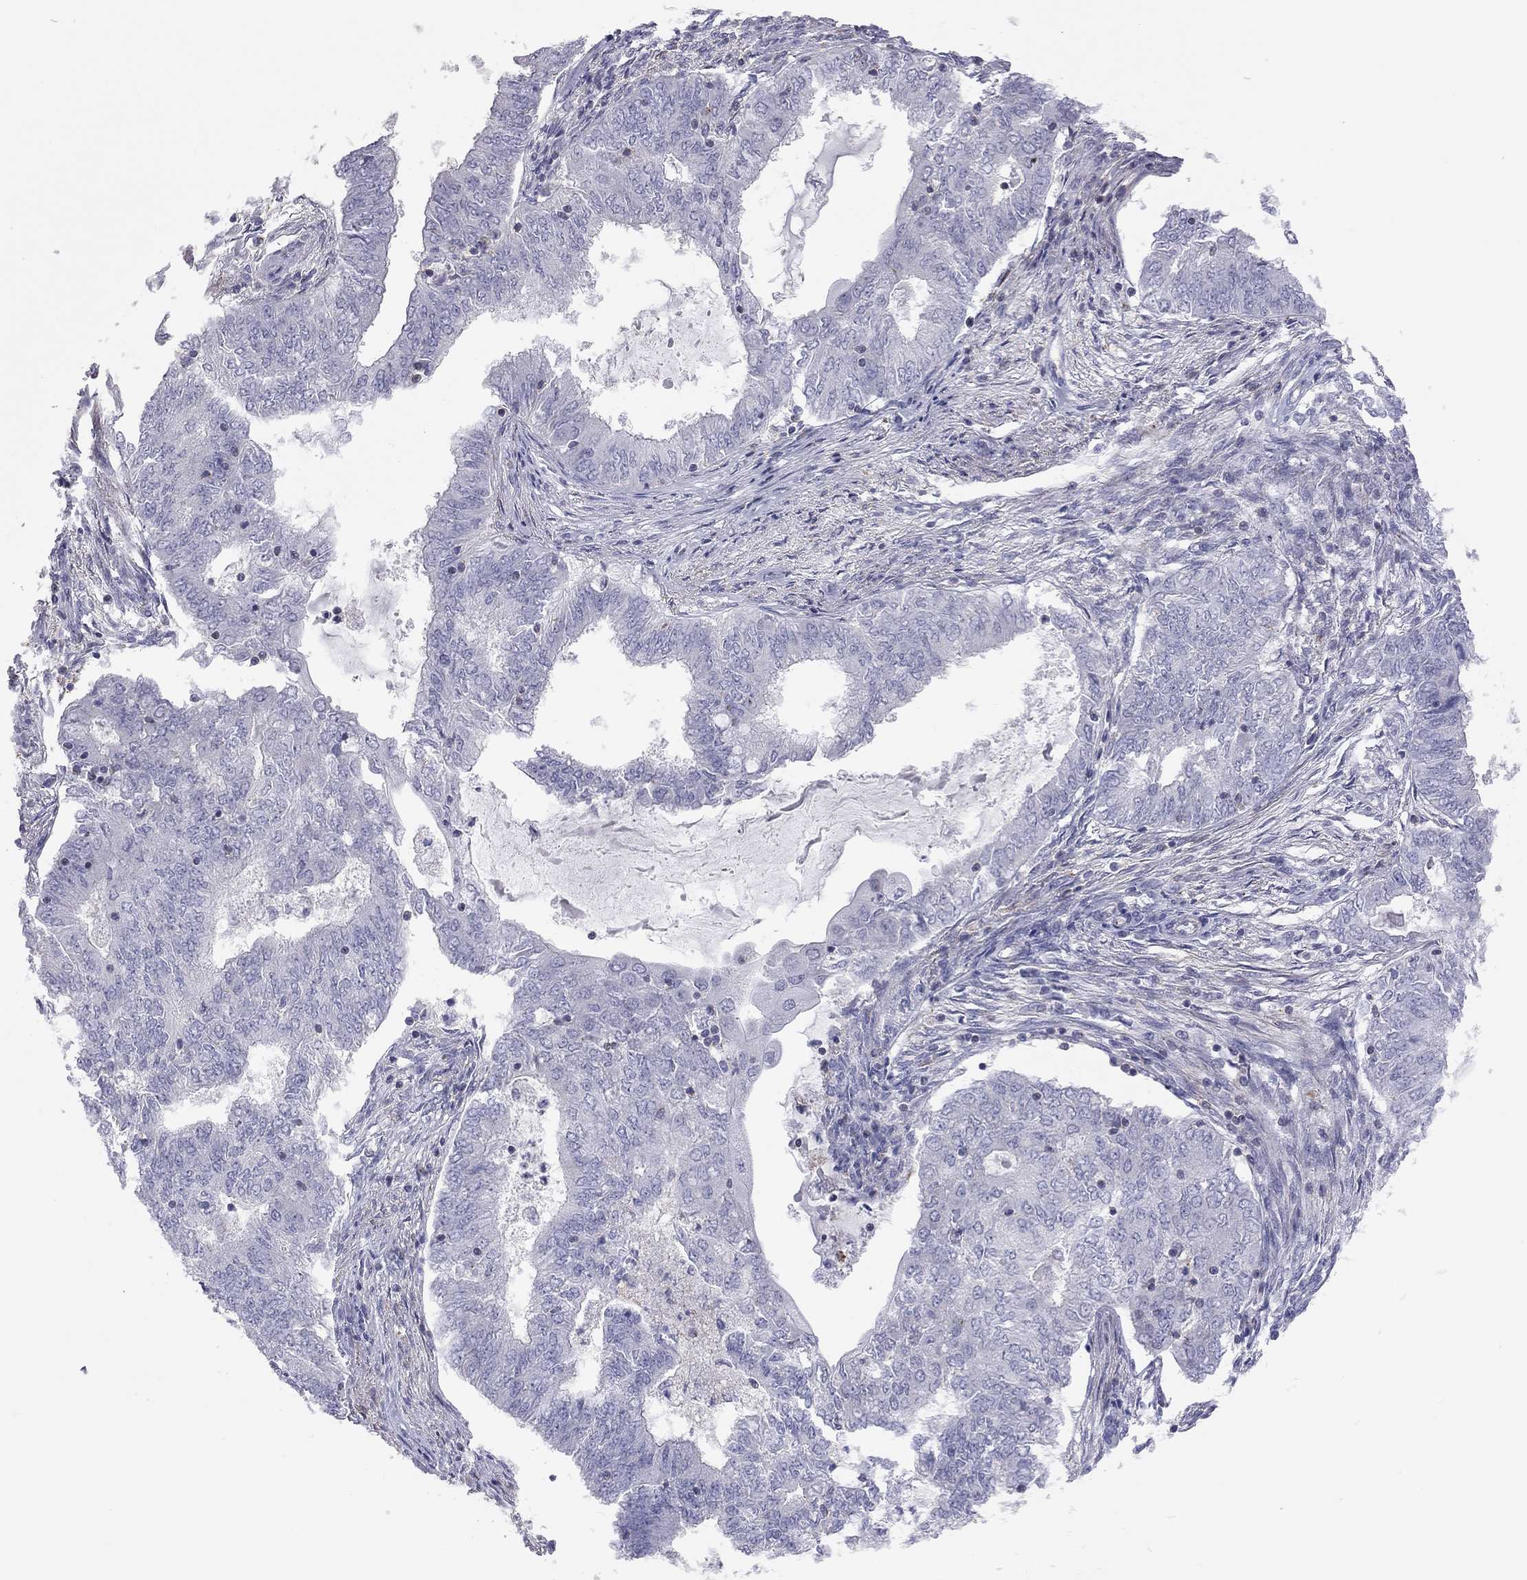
{"staining": {"intensity": "negative", "quantity": "none", "location": "none"}, "tissue": "endometrial cancer", "cell_type": "Tumor cells", "image_type": "cancer", "snomed": [{"axis": "morphology", "description": "Adenocarcinoma, NOS"}, {"axis": "topography", "description": "Endometrium"}], "caption": "The micrograph exhibits no staining of tumor cells in endometrial cancer.", "gene": "ADCYAP1", "patient": {"sex": "female", "age": 62}}